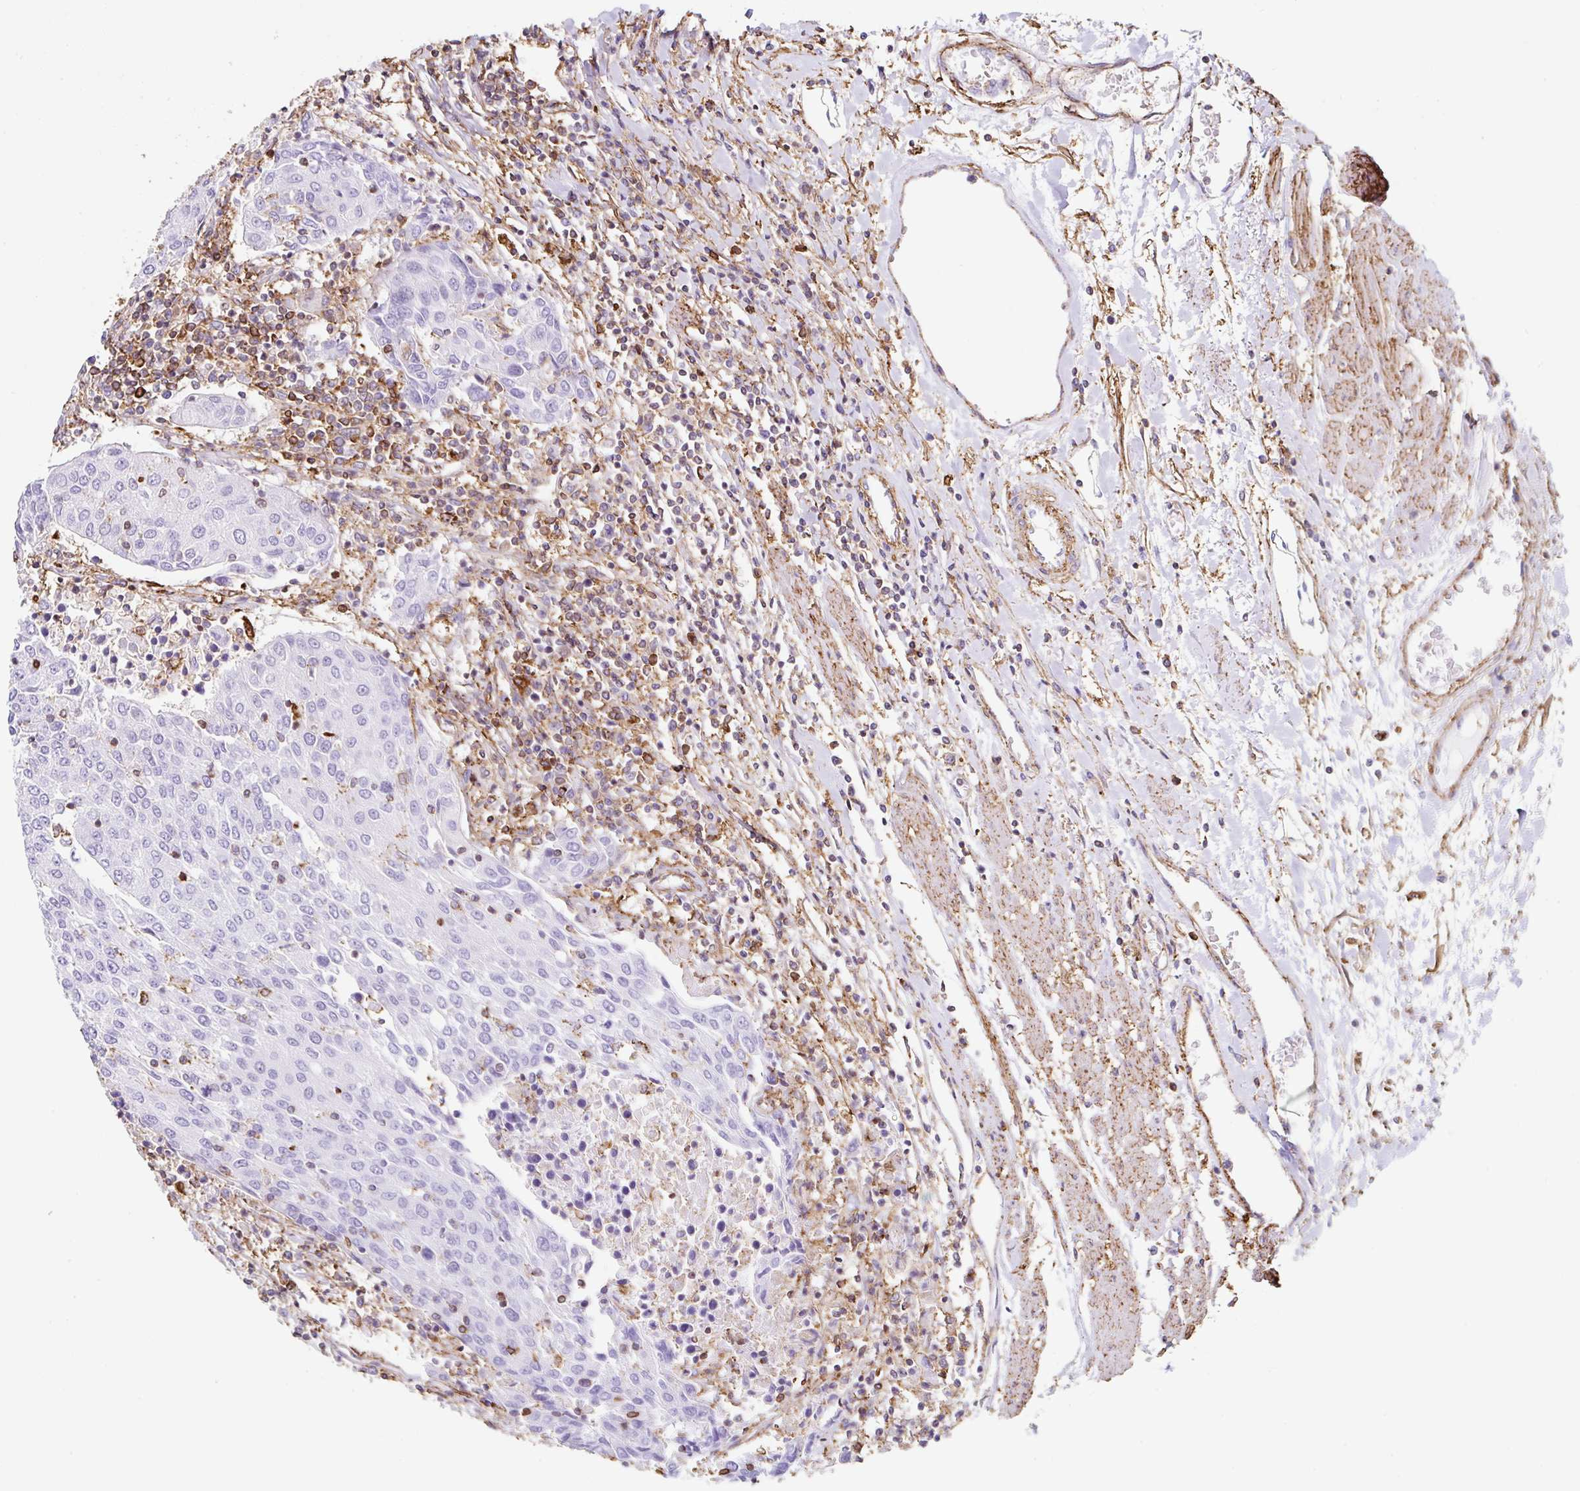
{"staining": {"intensity": "negative", "quantity": "none", "location": "none"}, "tissue": "urothelial cancer", "cell_type": "Tumor cells", "image_type": "cancer", "snomed": [{"axis": "morphology", "description": "Urothelial carcinoma, High grade"}, {"axis": "topography", "description": "Urinary bladder"}], "caption": "The photomicrograph demonstrates no significant positivity in tumor cells of urothelial cancer.", "gene": "MTTP", "patient": {"sex": "female", "age": 85}}